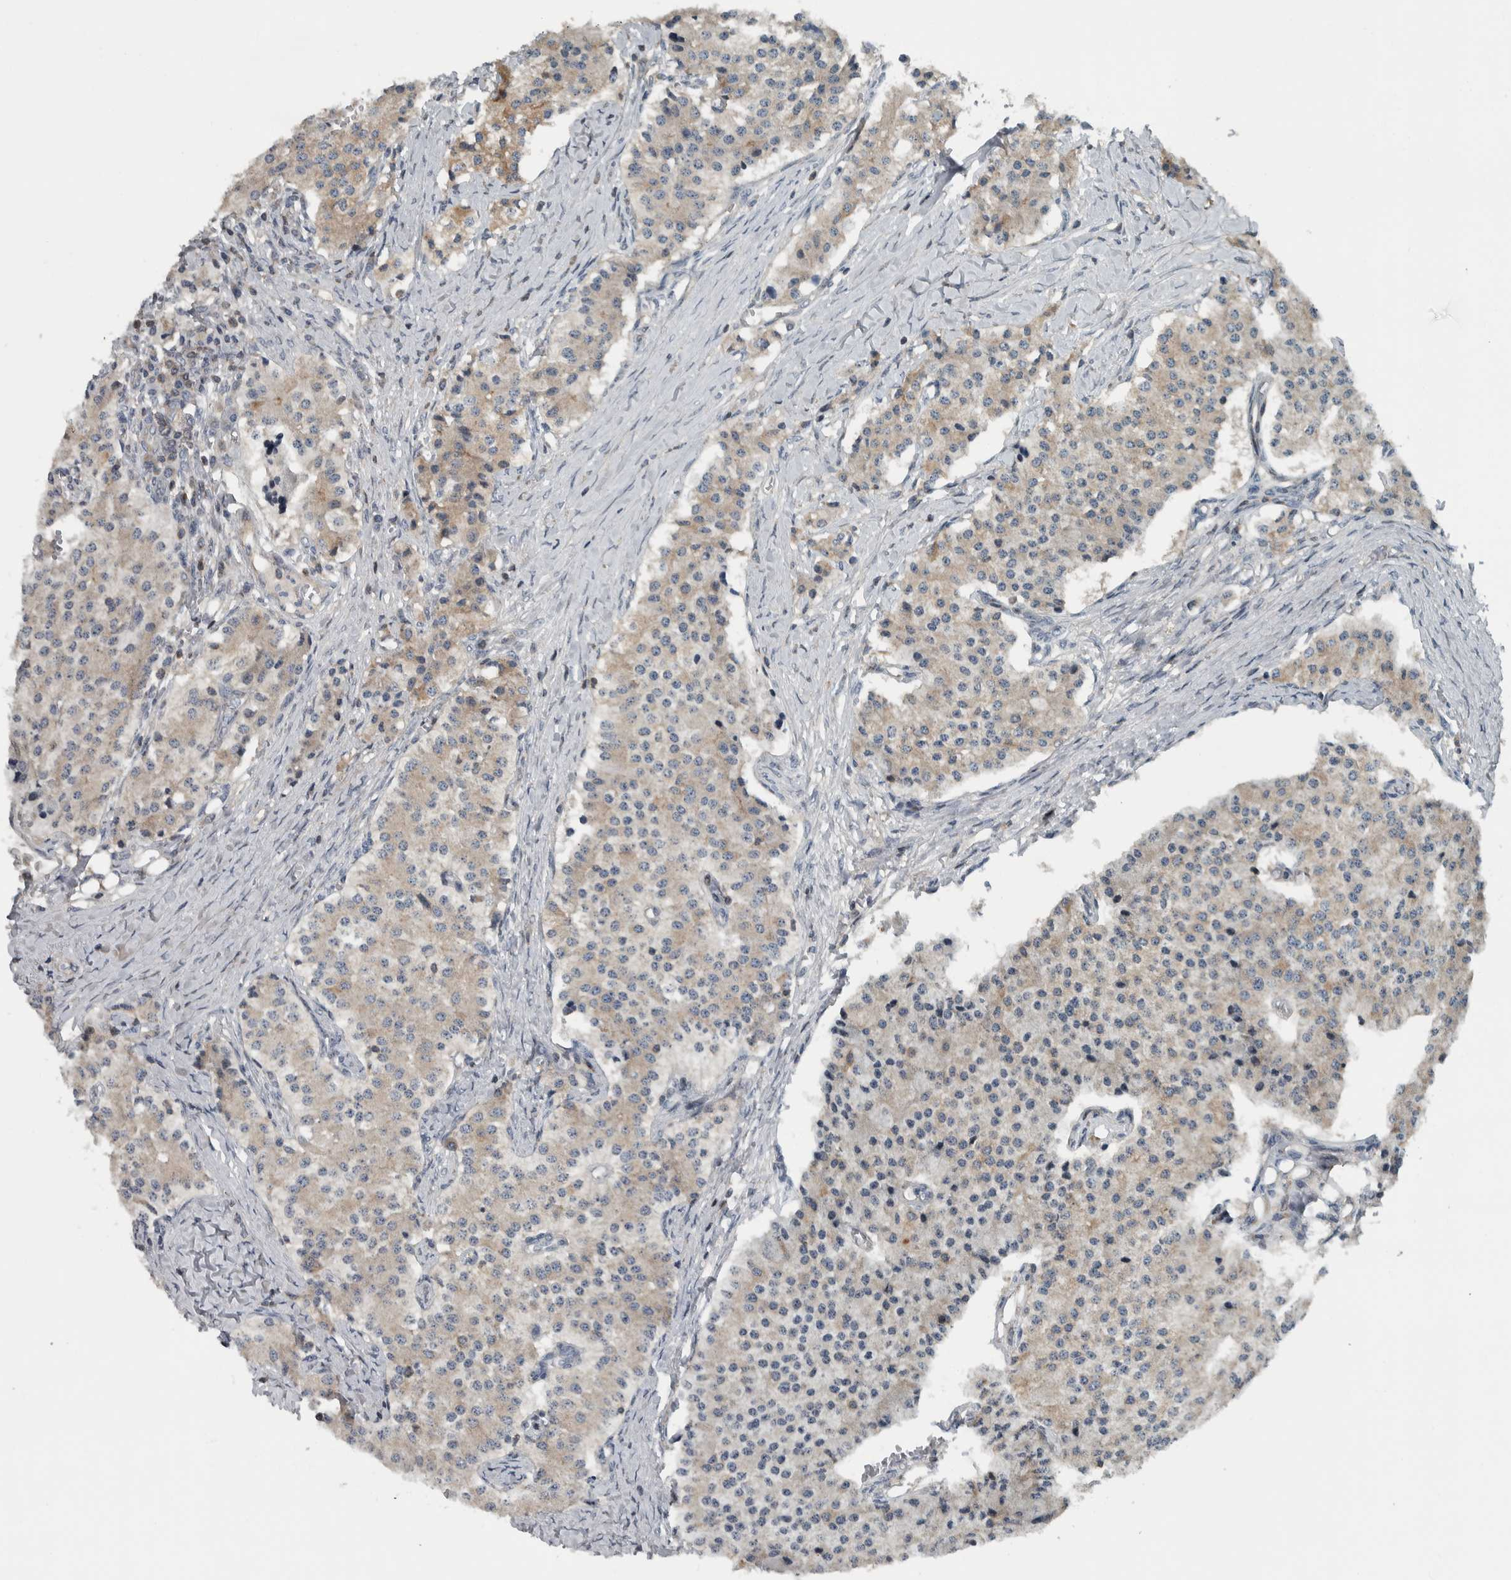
{"staining": {"intensity": "weak", "quantity": "<25%", "location": "cytoplasmic/membranous"}, "tissue": "carcinoid", "cell_type": "Tumor cells", "image_type": "cancer", "snomed": [{"axis": "morphology", "description": "Carcinoid, malignant, NOS"}, {"axis": "topography", "description": "Colon"}], "caption": "IHC micrograph of human carcinoid stained for a protein (brown), which shows no staining in tumor cells. (DAB immunohistochemistry with hematoxylin counter stain).", "gene": "BAIAP2L1", "patient": {"sex": "female", "age": 52}}